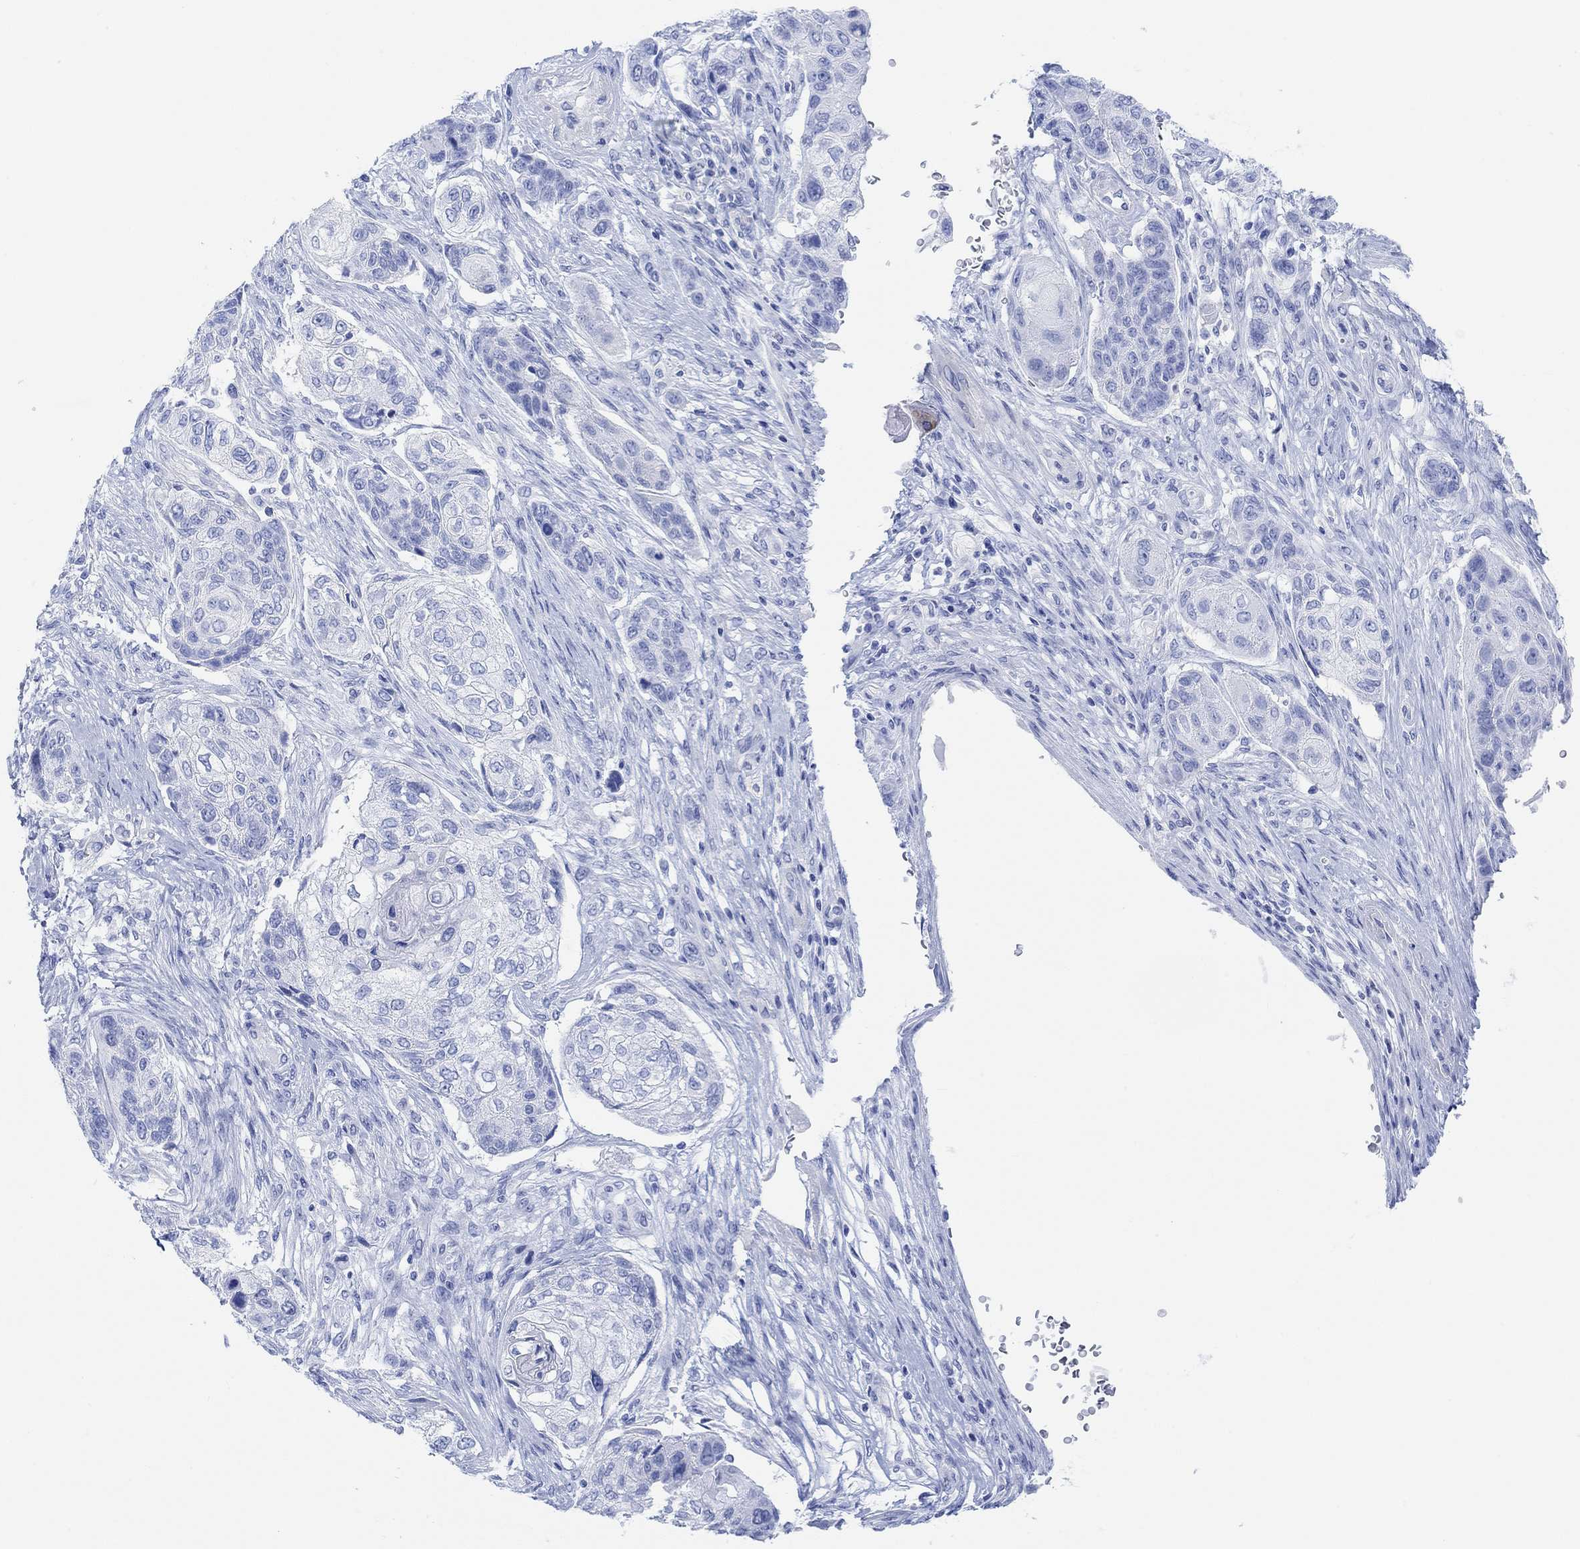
{"staining": {"intensity": "negative", "quantity": "none", "location": "none"}, "tissue": "lung cancer", "cell_type": "Tumor cells", "image_type": "cancer", "snomed": [{"axis": "morphology", "description": "Normal tissue, NOS"}, {"axis": "morphology", "description": "Squamous cell carcinoma, NOS"}, {"axis": "topography", "description": "Bronchus"}, {"axis": "topography", "description": "Lung"}], "caption": "DAB (3,3'-diaminobenzidine) immunohistochemical staining of human lung squamous cell carcinoma displays no significant positivity in tumor cells. Nuclei are stained in blue.", "gene": "ANKRD33", "patient": {"sex": "male", "age": 69}}